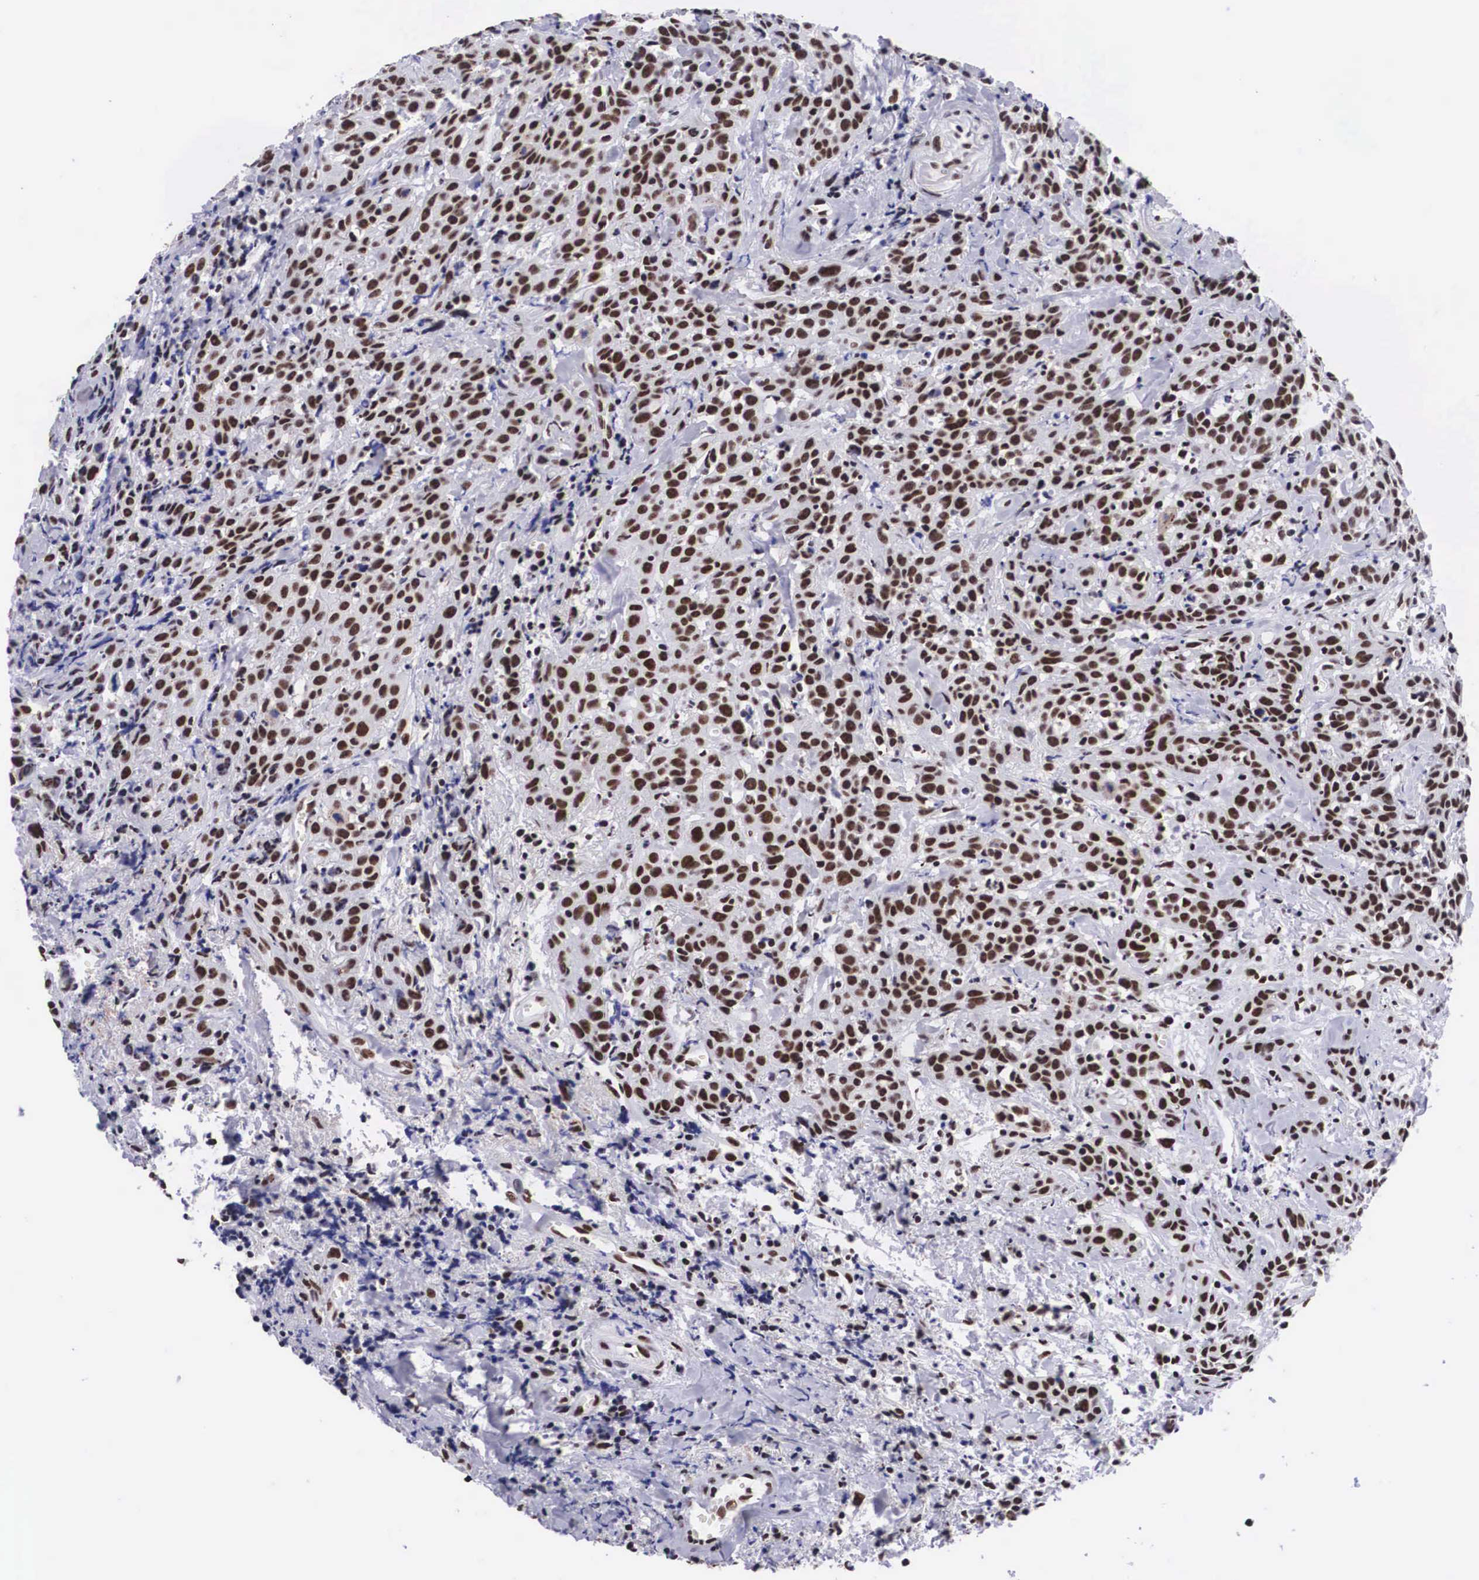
{"staining": {"intensity": "moderate", "quantity": ">75%", "location": "nuclear"}, "tissue": "head and neck cancer", "cell_type": "Tumor cells", "image_type": "cancer", "snomed": [{"axis": "morphology", "description": "Squamous cell carcinoma, NOS"}, {"axis": "topography", "description": "Oral tissue"}, {"axis": "topography", "description": "Head-Neck"}], "caption": "Immunohistochemical staining of human head and neck cancer reveals moderate nuclear protein staining in approximately >75% of tumor cells.", "gene": "SF3A1", "patient": {"sex": "female", "age": 82}}